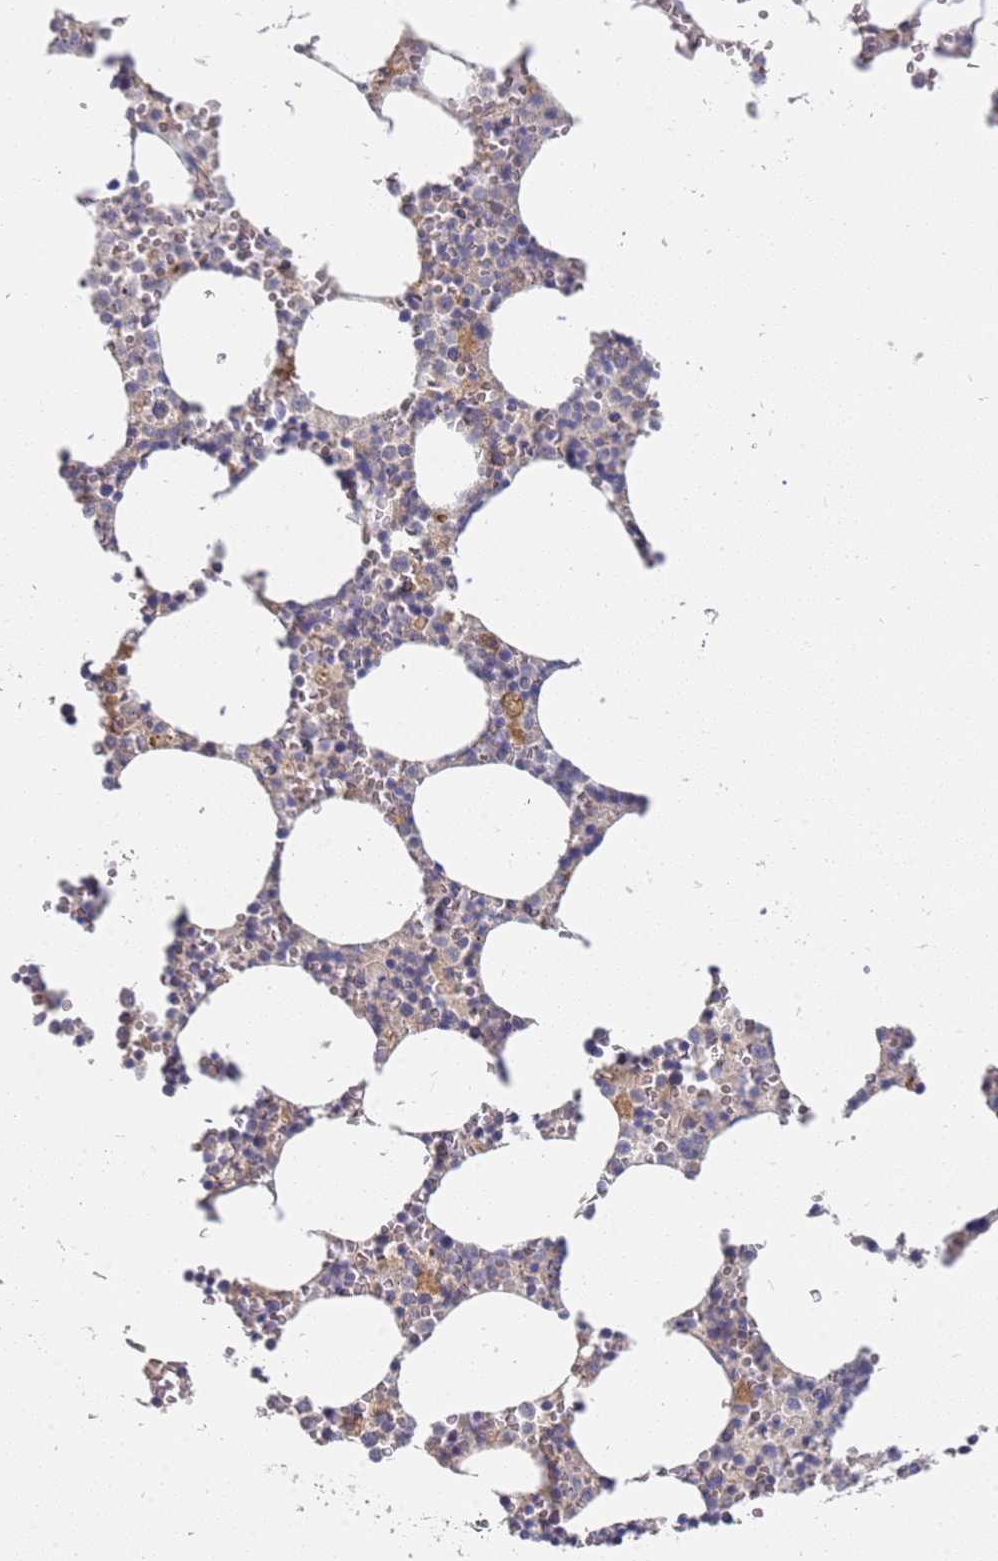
{"staining": {"intensity": "moderate", "quantity": "<25%", "location": "cytoplasmic/membranous"}, "tissue": "bone marrow", "cell_type": "Hematopoietic cells", "image_type": "normal", "snomed": [{"axis": "morphology", "description": "Normal tissue, NOS"}, {"axis": "topography", "description": "Bone marrow"}], "caption": "The image shows staining of unremarkable bone marrow, revealing moderate cytoplasmic/membranous protein positivity (brown color) within hematopoietic cells. The protein is stained brown, and the nuclei are stained in blue (DAB (3,3'-diaminobenzidine) IHC with brightfield microscopy, high magnification).", "gene": "VRK2", "patient": {"sex": "female", "age": 64}}